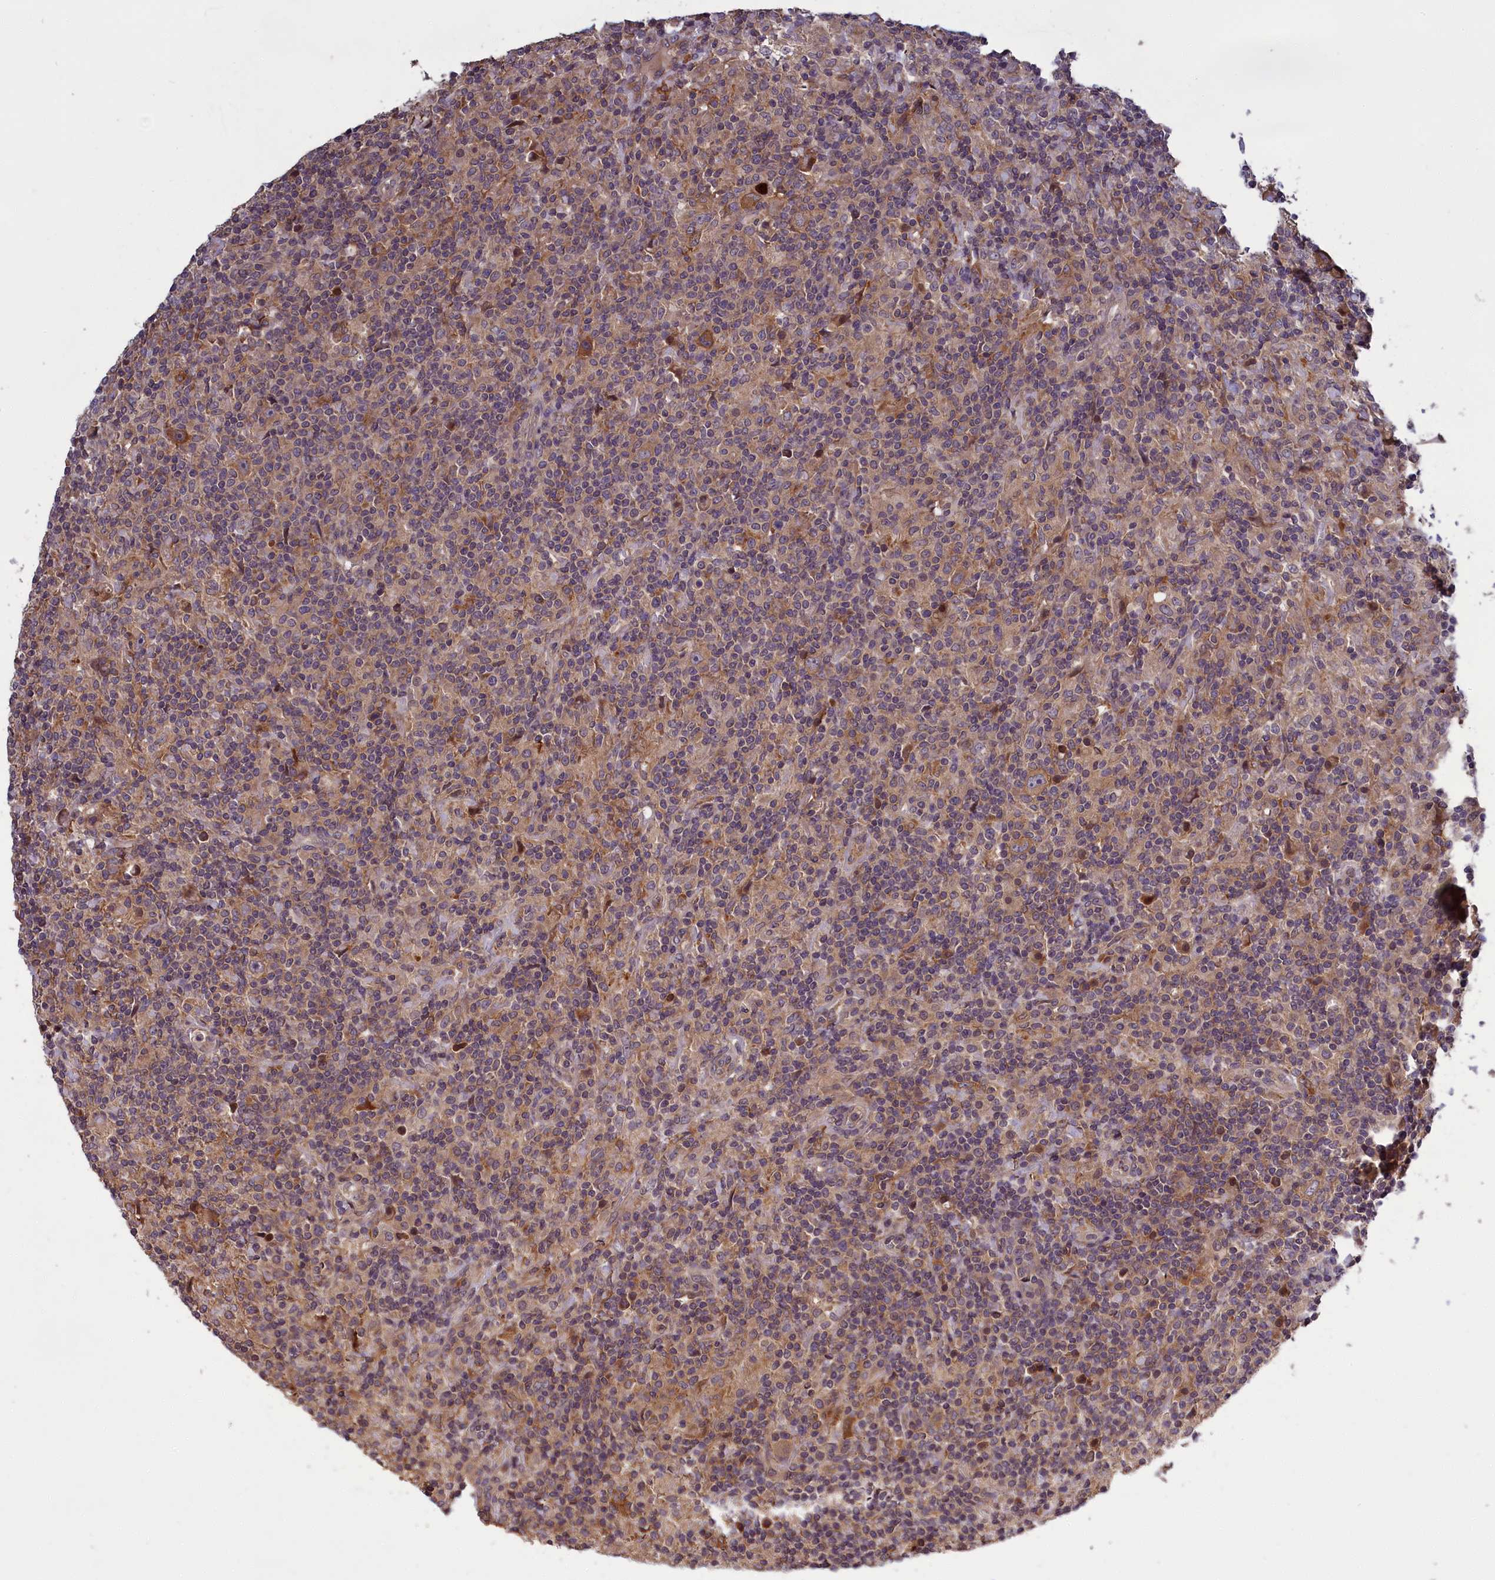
{"staining": {"intensity": "moderate", "quantity": ">75%", "location": "cytoplasmic/membranous"}, "tissue": "lymphoma", "cell_type": "Tumor cells", "image_type": "cancer", "snomed": [{"axis": "morphology", "description": "Hodgkin's disease, NOS"}, {"axis": "topography", "description": "Lymph node"}], "caption": "Protein positivity by IHC demonstrates moderate cytoplasmic/membranous staining in approximately >75% of tumor cells in lymphoma. The staining was performed using DAB to visualize the protein expression in brown, while the nuclei were stained in blue with hematoxylin (Magnification: 20x).", "gene": "DENND1B", "patient": {"sex": "male", "age": 70}}